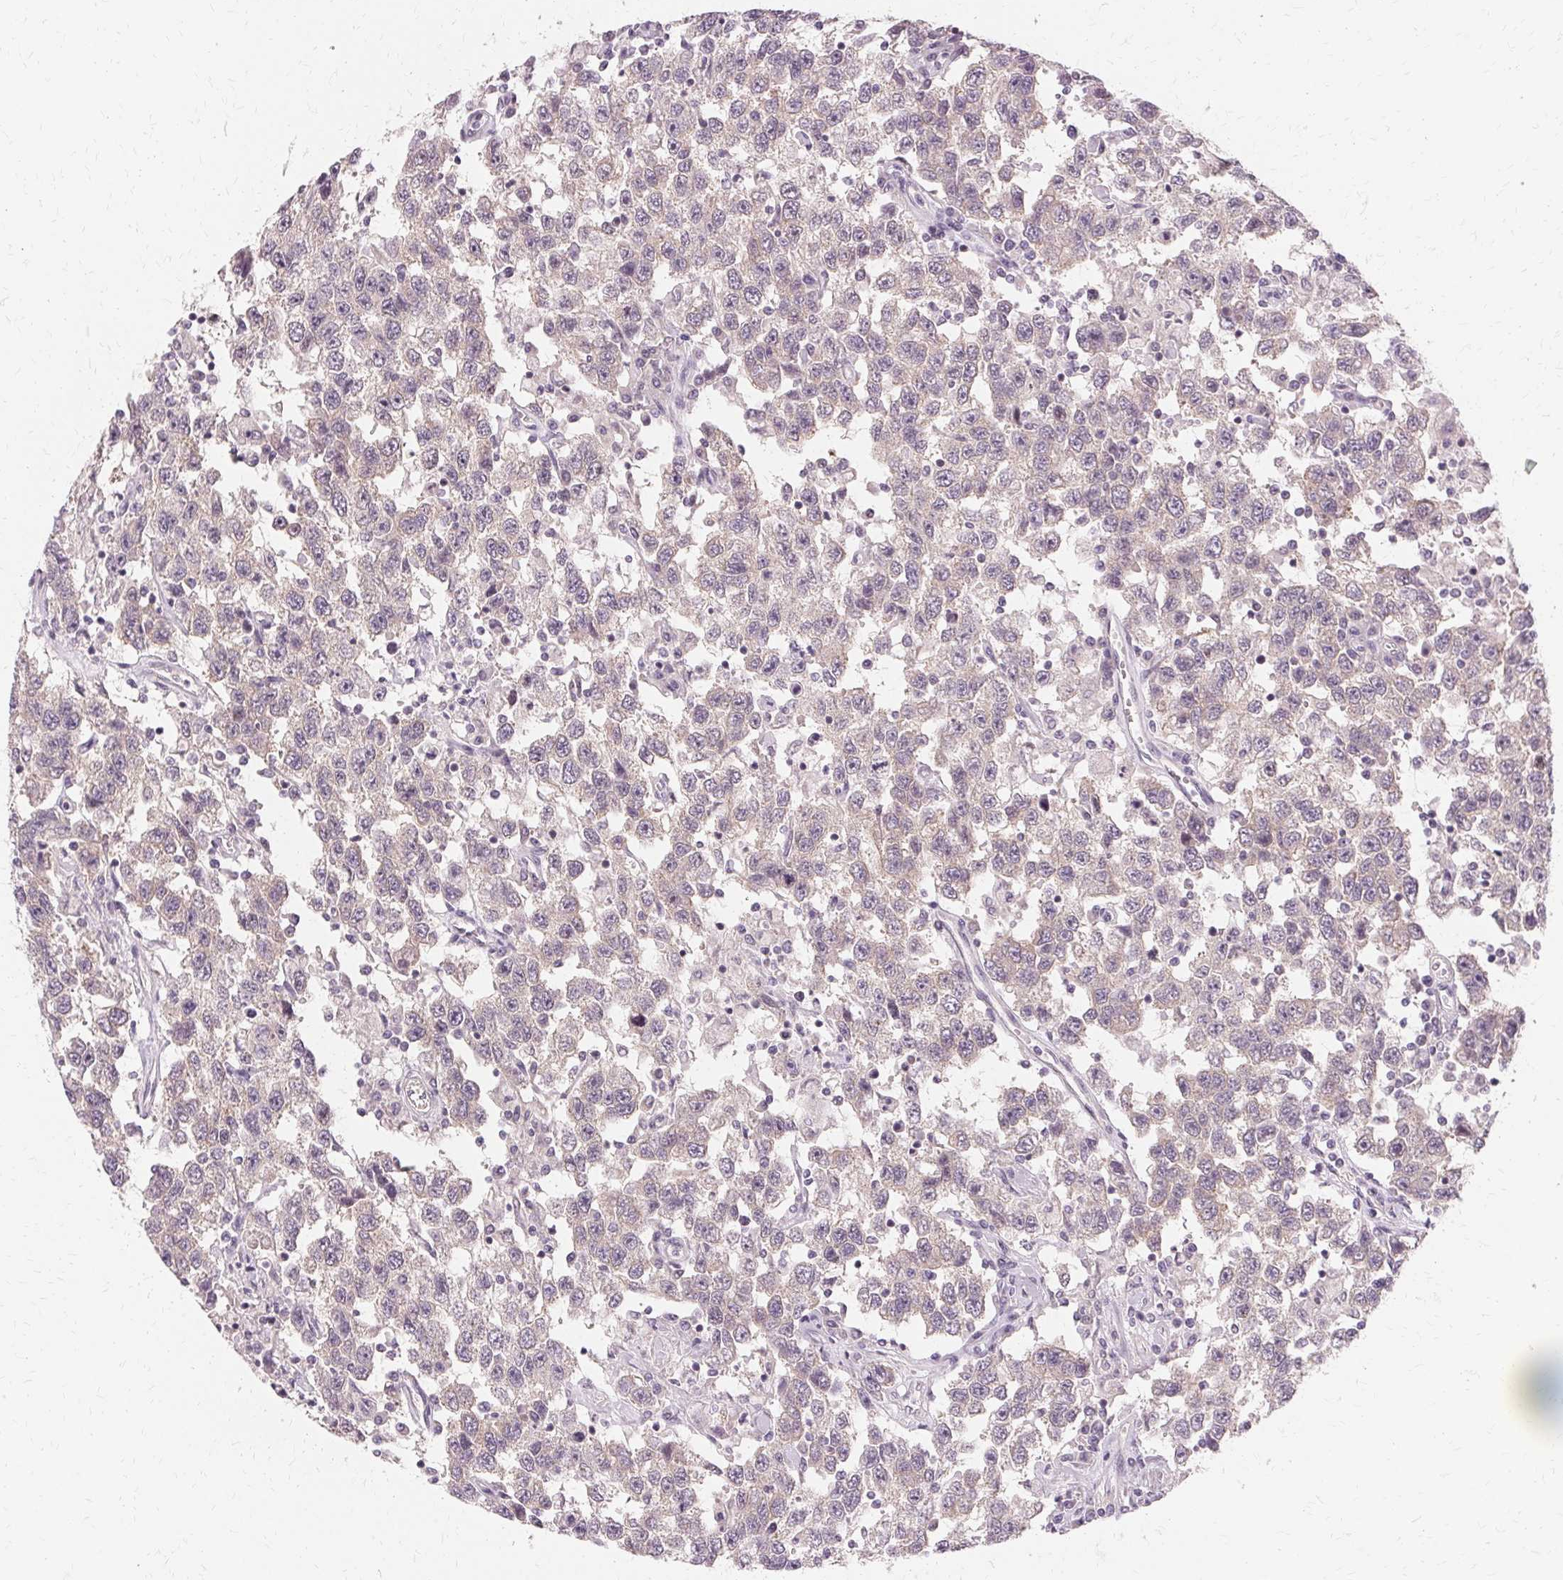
{"staining": {"intensity": "negative", "quantity": "none", "location": "none"}, "tissue": "testis cancer", "cell_type": "Tumor cells", "image_type": "cancer", "snomed": [{"axis": "morphology", "description": "Seminoma, NOS"}, {"axis": "topography", "description": "Testis"}], "caption": "Tumor cells show no significant expression in testis cancer (seminoma).", "gene": "USP8", "patient": {"sex": "male", "age": 41}}